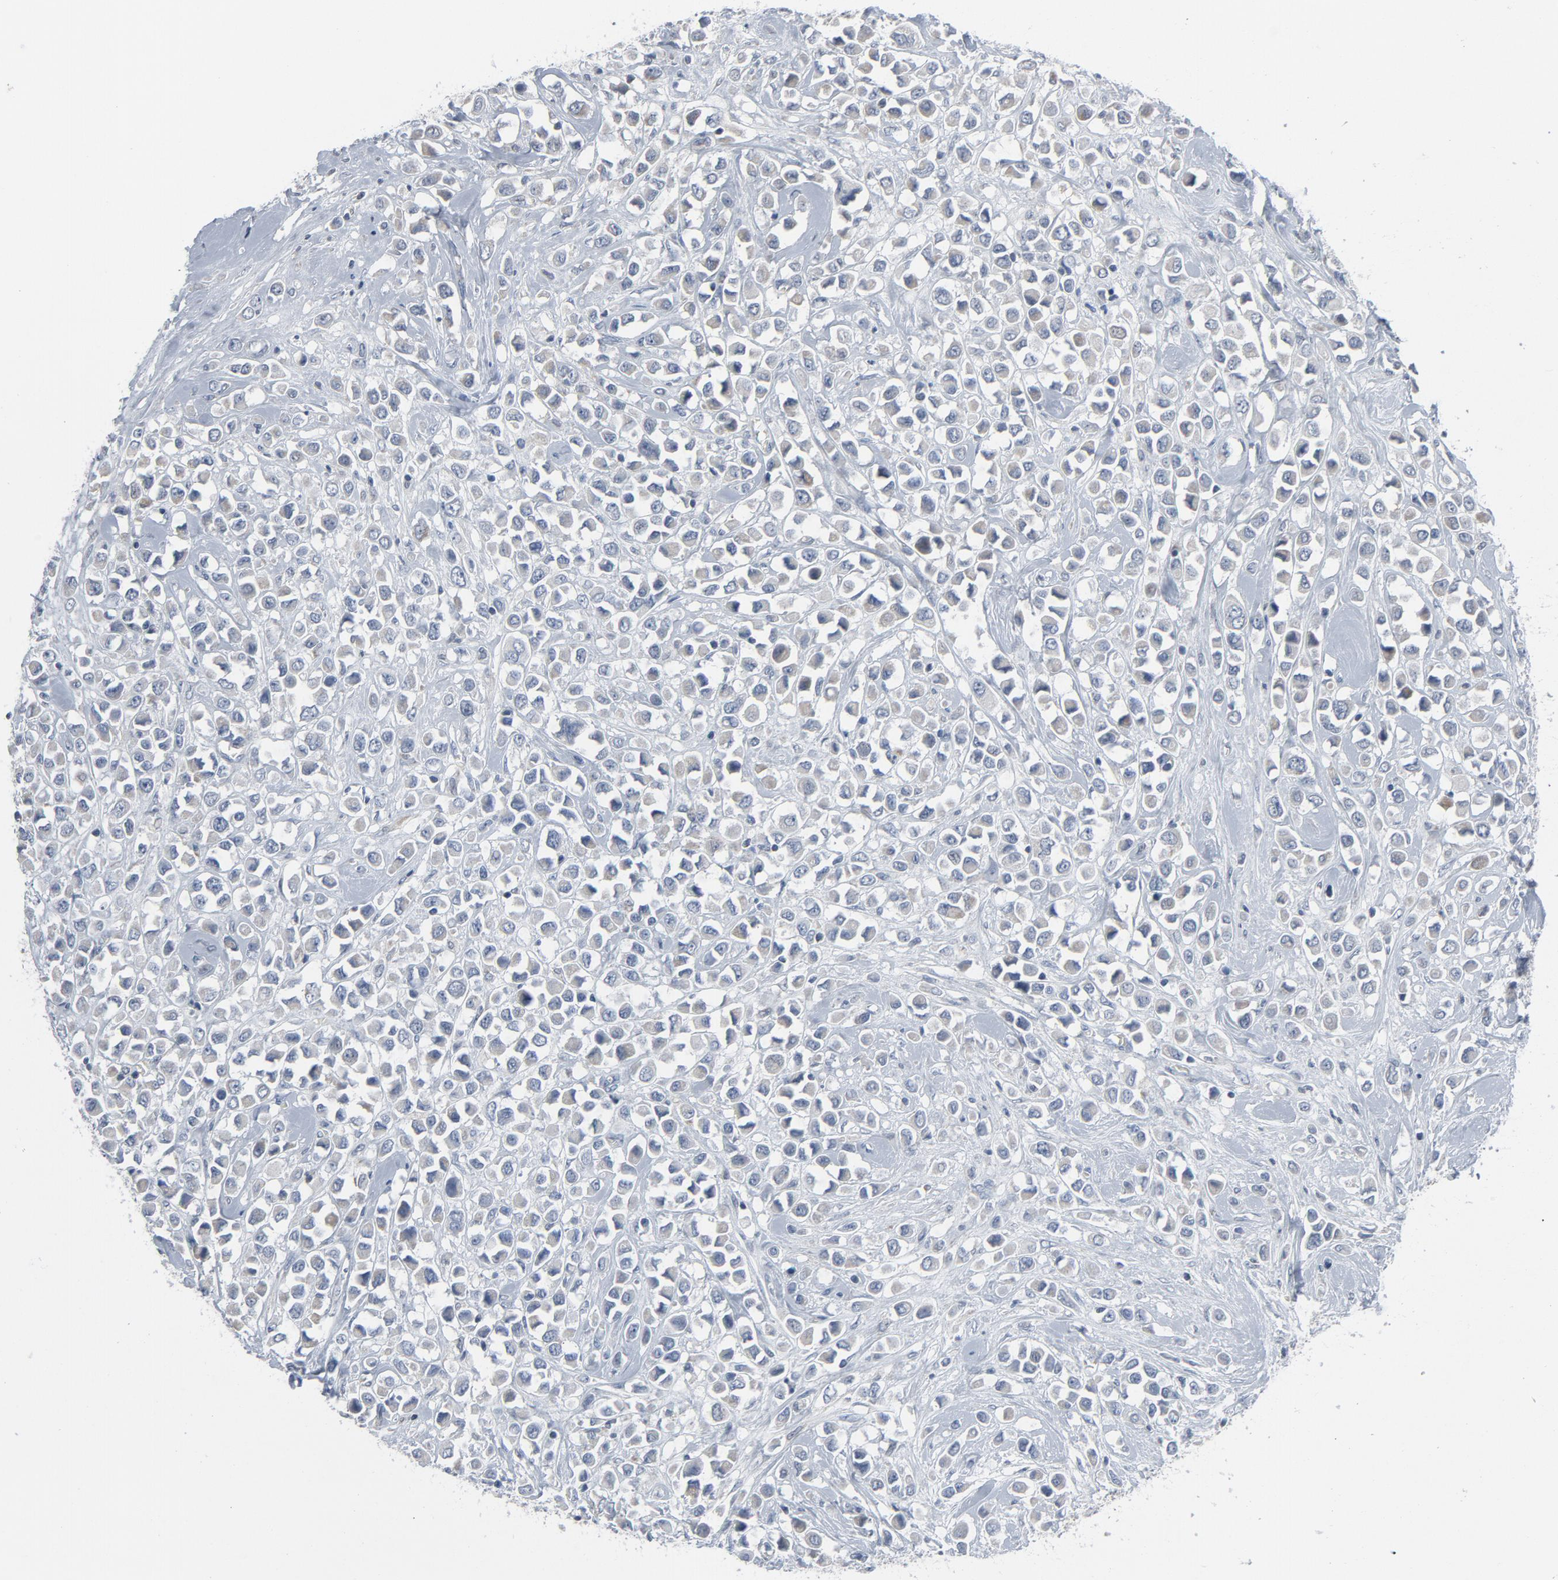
{"staining": {"intensity": "weak", "quantity": "<25%", "location": "cytoplasmic/membranous"}, "tissue": "breast cancer", "cell_type": "Tumor cells", "image_type": "cancer", "snomed": [{"axis": "morphology", "description": "Duct carcinoma"}, {"axis": "topography", "description": "Breast"}], "caption": "Breast cancer was stained to show a protein in brown. There is no significant expression in tumor cells. The staining was performed using DAB to visualize the protein expression in brown, while the nuclei were stained in blue with hematoxylin (Magnification: 20x).", "gene": "GPX2", "patient": {"sex": "female", "age": 61}}